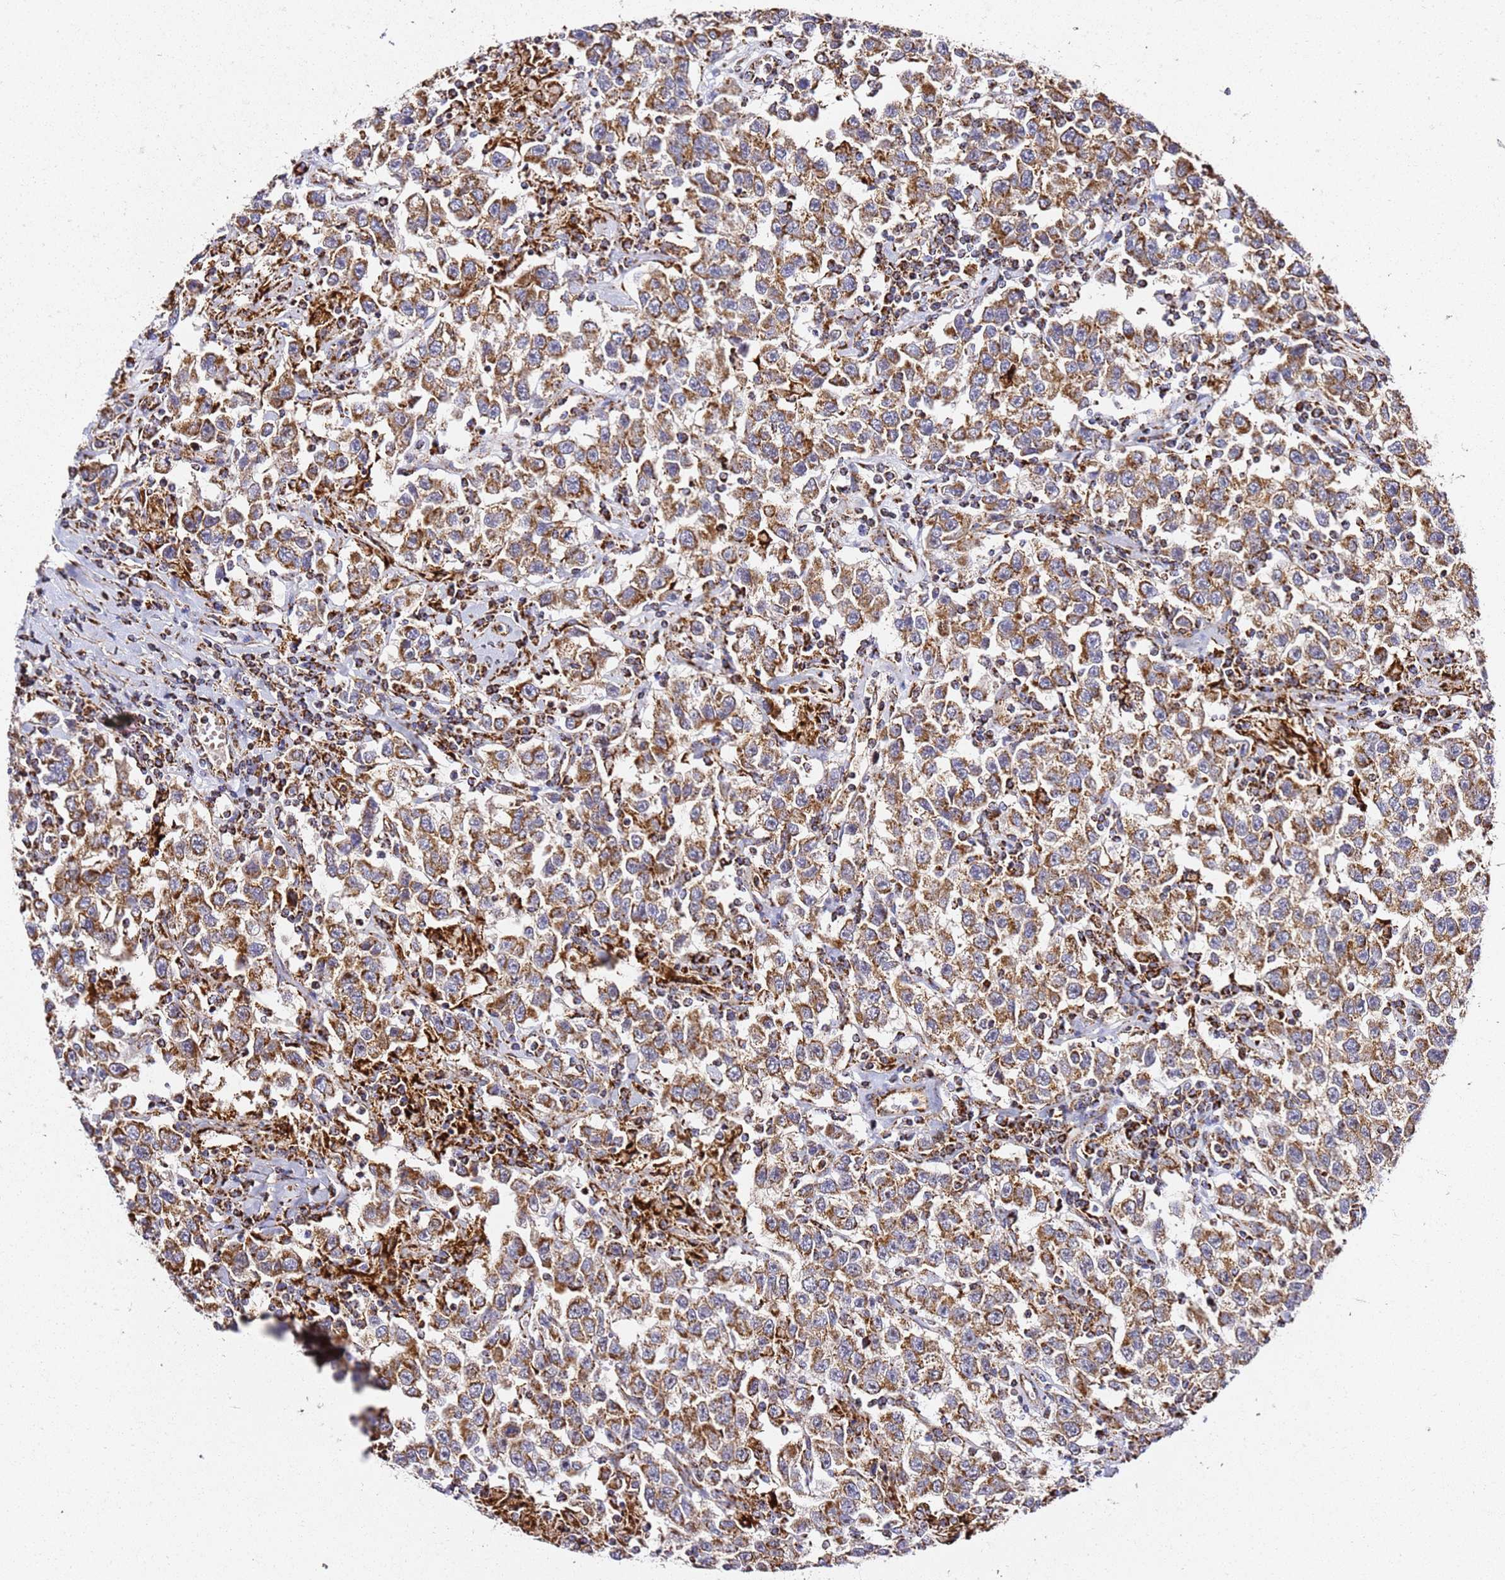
{"staining": {"intensity": "moderate", "quantity": ">75%", "location": "cytoplasmic/membranous"}, "tissue": "testis cancer", "cell_type": "Tumor cells", "image_type": "cancer", "snomed": [{"axis": "morphology", "description": "Seminoma, NOS"}, {"axis": "topography", "description": "Testis"}], "caption": "There is medium levels of moderate cytoplasmic/membranous staining in tumor cells of seminoma (testis), as demonstrated by immunohistochemical staining (brown color).", "gene": "NDUFA3", "patient": {"sex": "male", "age": 41}}